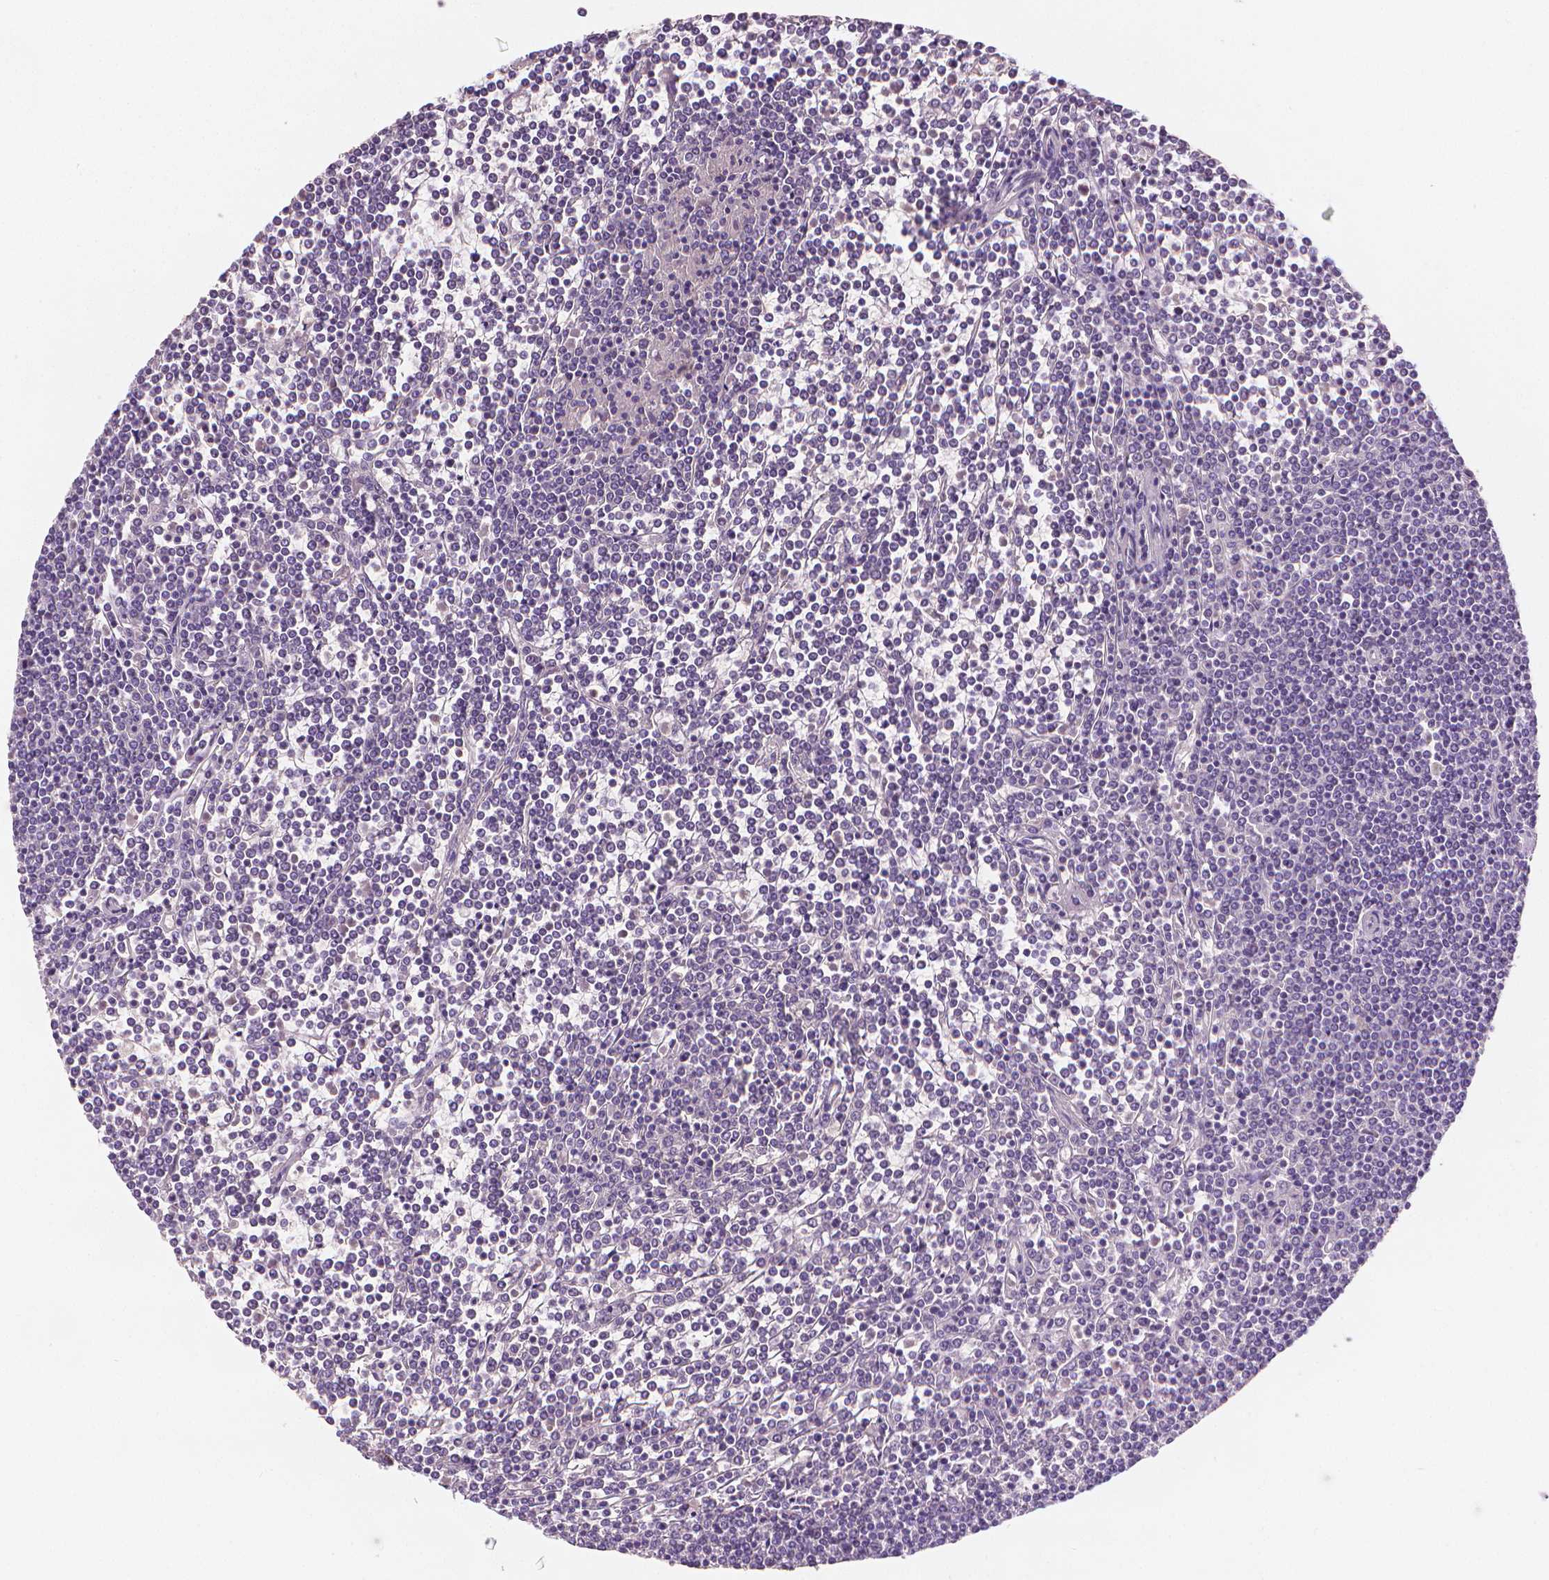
{"staining": {"intensity": "negative", "quantity": "none", "location": "none"}, "tissue": "lymphoma", "cell_type": "Tumor cells", "image_type": "cancer", "snomed": [{"axis": "morphology", "description": "Malignant lymphoma, non-Hodgkin's type, Low grade"}, {"axis": "topography", "description": "Spleen"}], "caption": "This is a photomicrograph of IHC staining of low-grade malignant lymphoma, non-Hodgkin's type, which shows no staining in tumor cells. (Immunohistochemistry (ihc), brightfield microscopy, high magnification).", "gene": "FASN", "patient": {"sex": "female", "age": 19}}